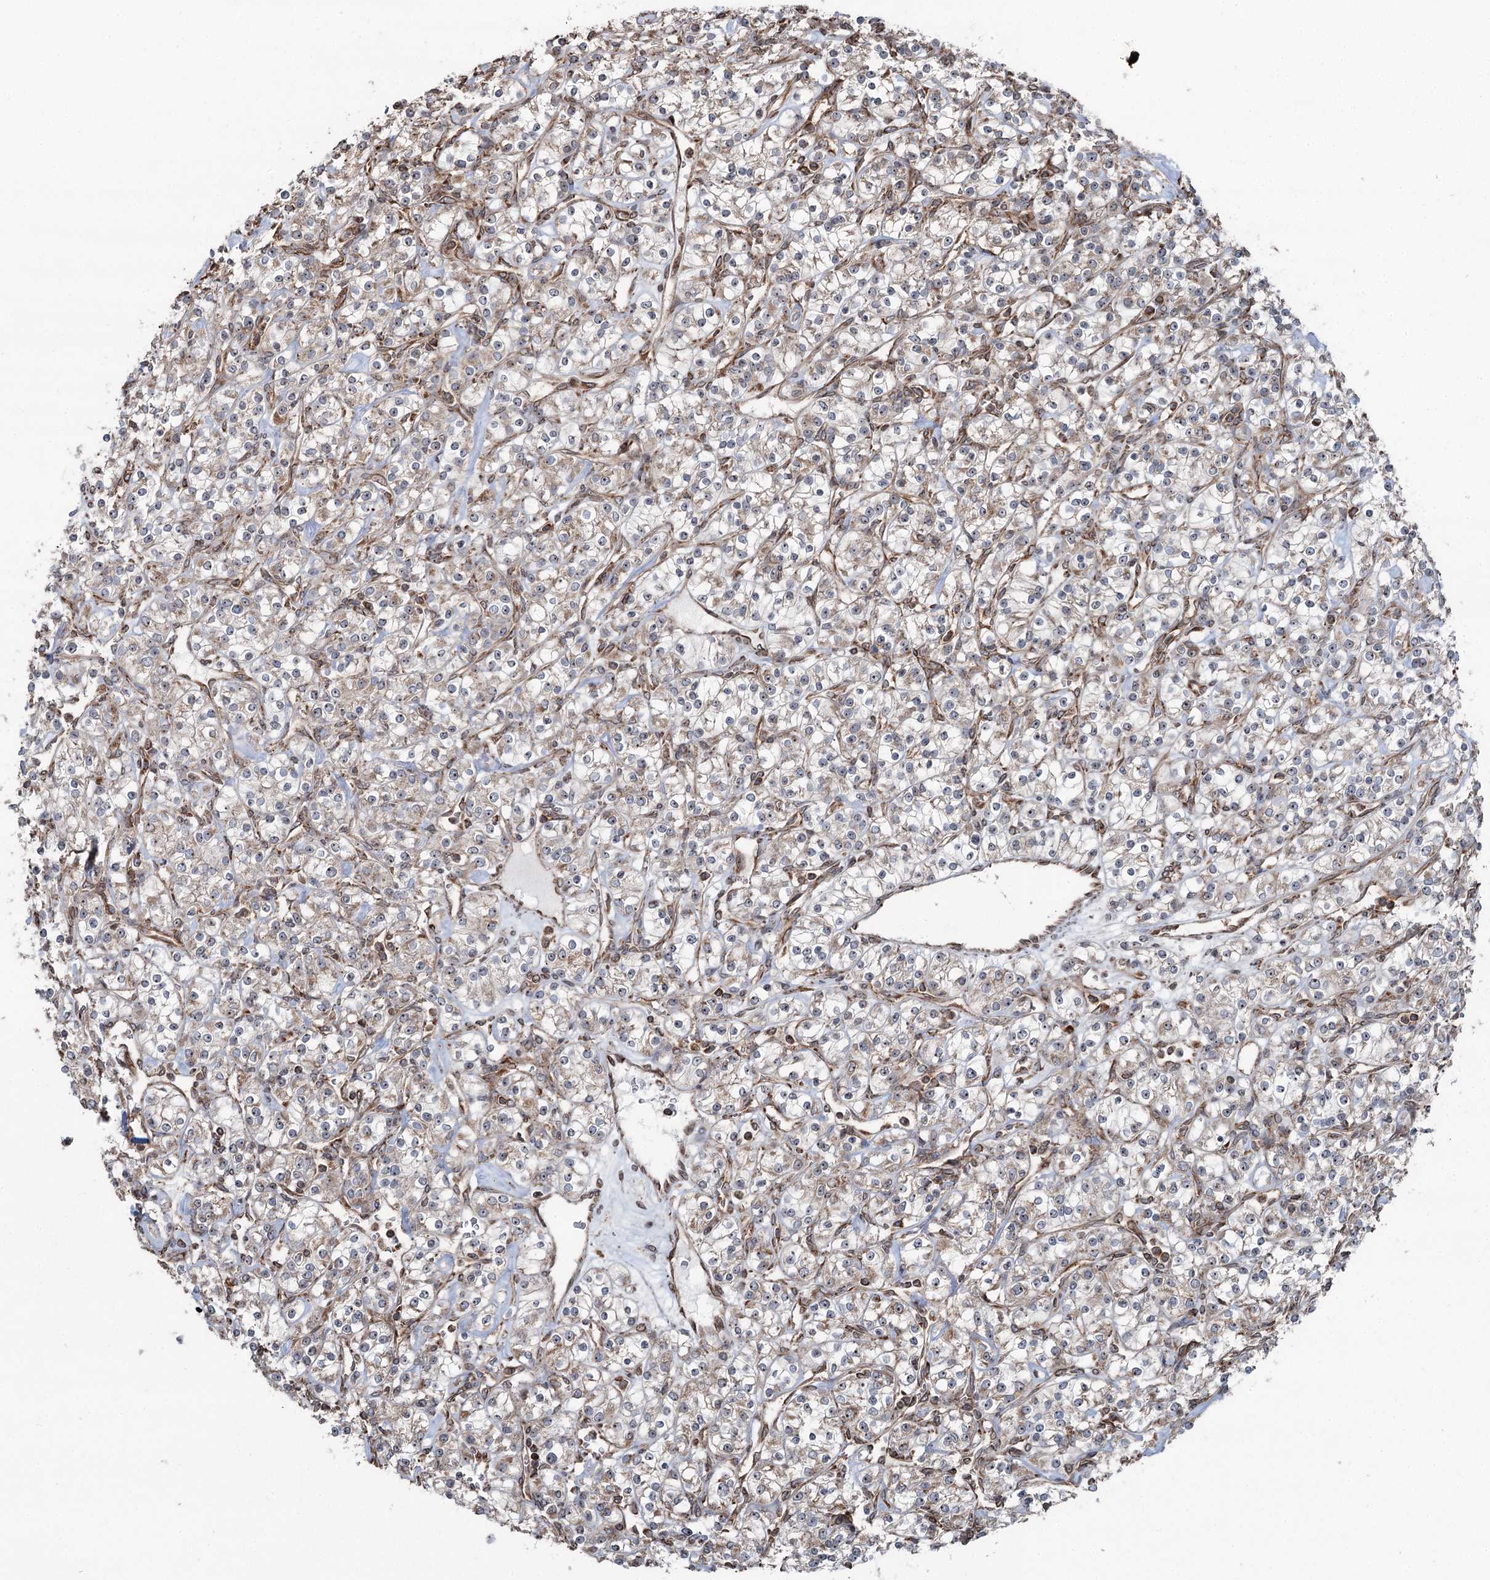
{"staining": {"intensity": "weak", "quantity": ">75%", "location": "cytoplasmic/membranous,nuclear"}, "tissue": "renal cancer", "cell_type": "Tumor cells", "image_type": "cancer", "snomed": [{"axis": "morphology", "description": "Adenocarcinoma, NOS"}, {"axis": "topography", "description": "Kidney"}], "caption": "The immunohistochemical stain labels weak cytoplasmic/membranous and nuclear positivity in tumor cells of adenocarcinoma (renal) tissue.", "gene": "STEEP1", "patient": {"sex": "male", "age": 77}}